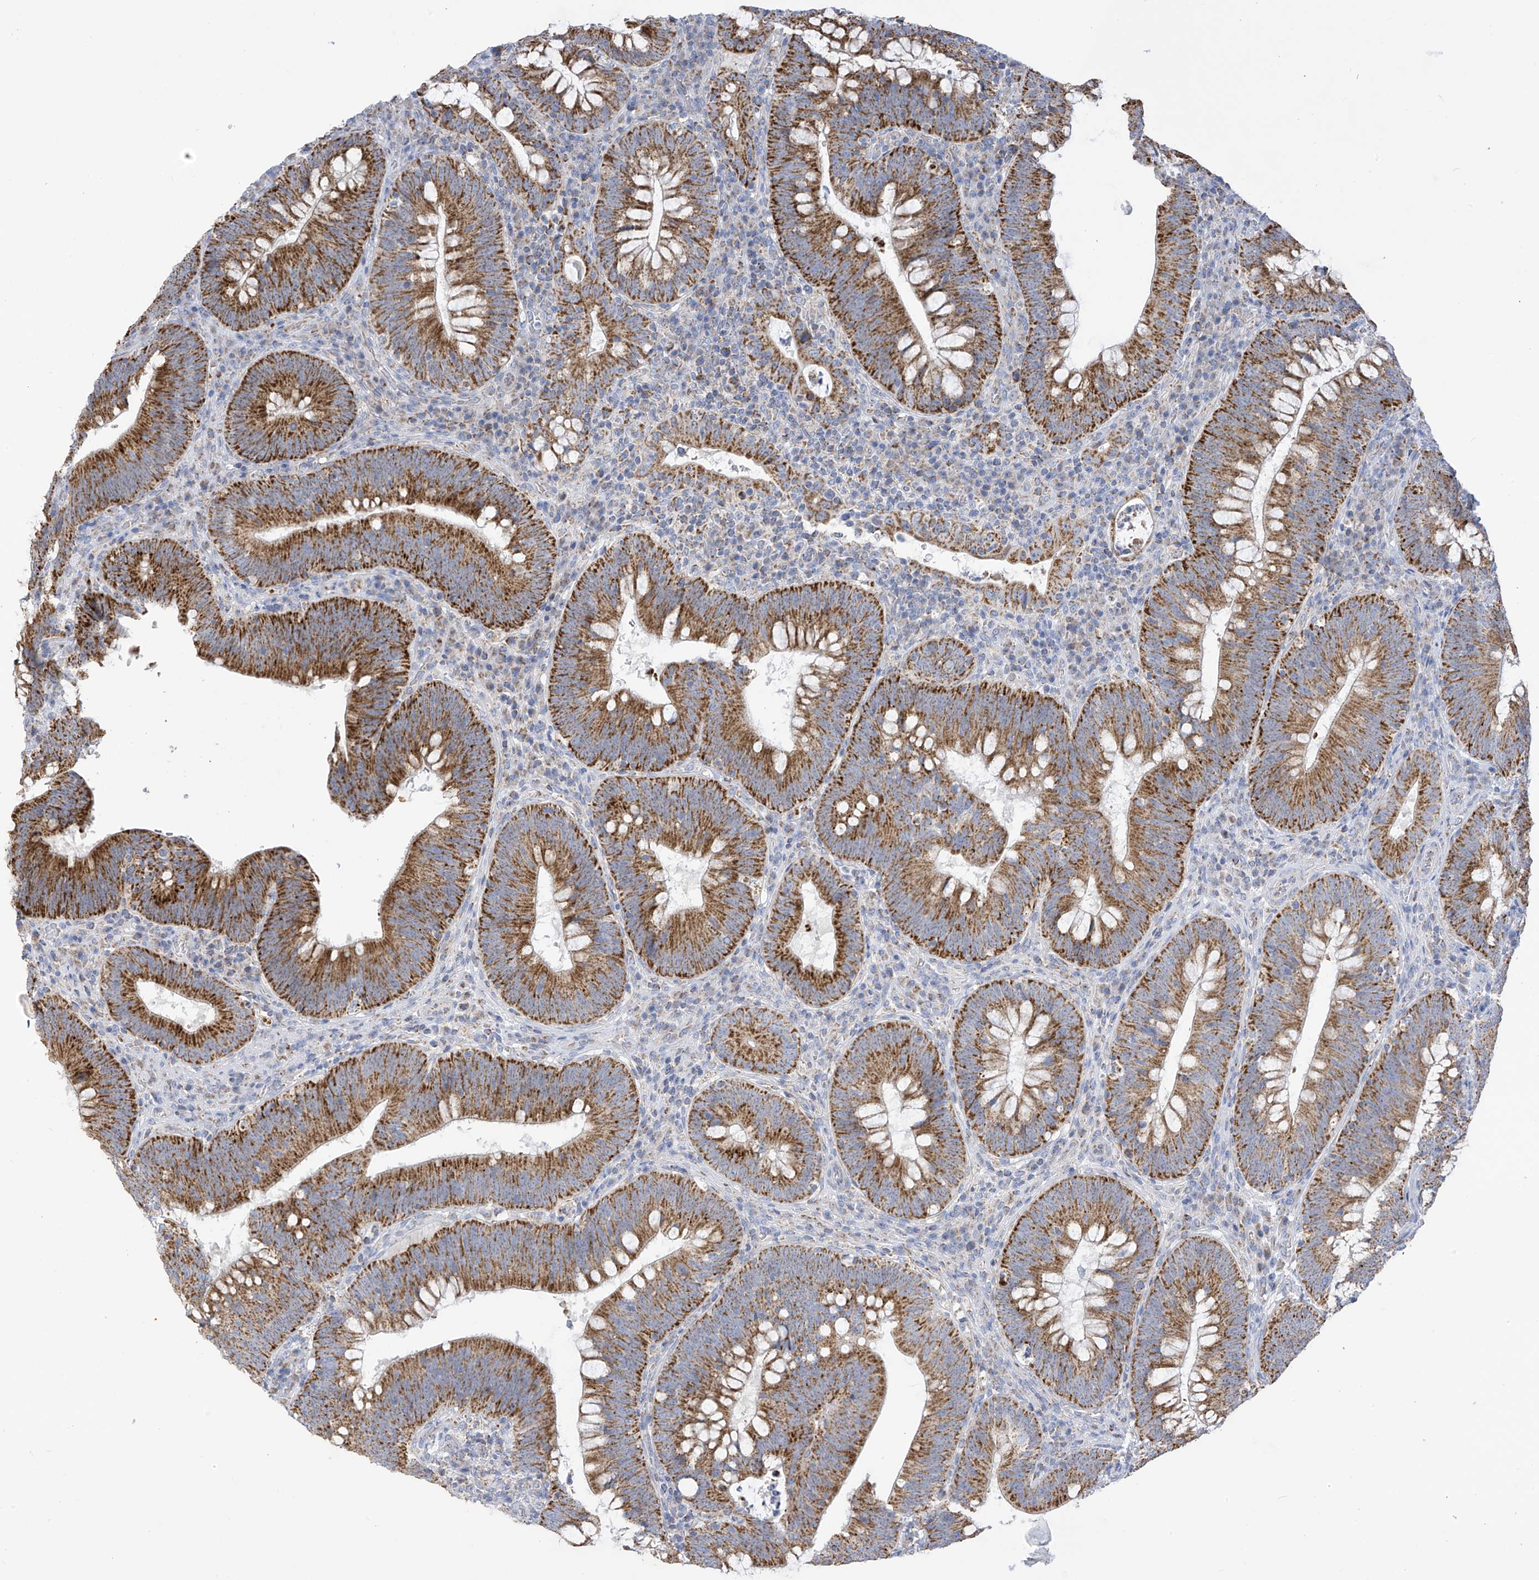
{"staining": {"intensity": "strong", "quantity": ">75%", "location": "cytoplasmic/membranous"}, "tissue": "colorectal cancer", "cell_type": "Tumor cells", "image_type": "cancer", "snomed": [{"axis": "morphology", "description": "Normal tissue, NOS"}, {"axis": "topography", "description": "Colon"}], "caption": "Immunohistochemistry (IHC) micrograph of neoplastic tissue: colorectal cancer stained using immunohistochemistry reveals high levels of strong protein expression localized specifically in the cytoplasmic/membranous of tumor cells, appearing as a cytoplasmic/membranous brown color.", "gene": "PNPT1", "patient": {"sex": "female", "age": 82}}